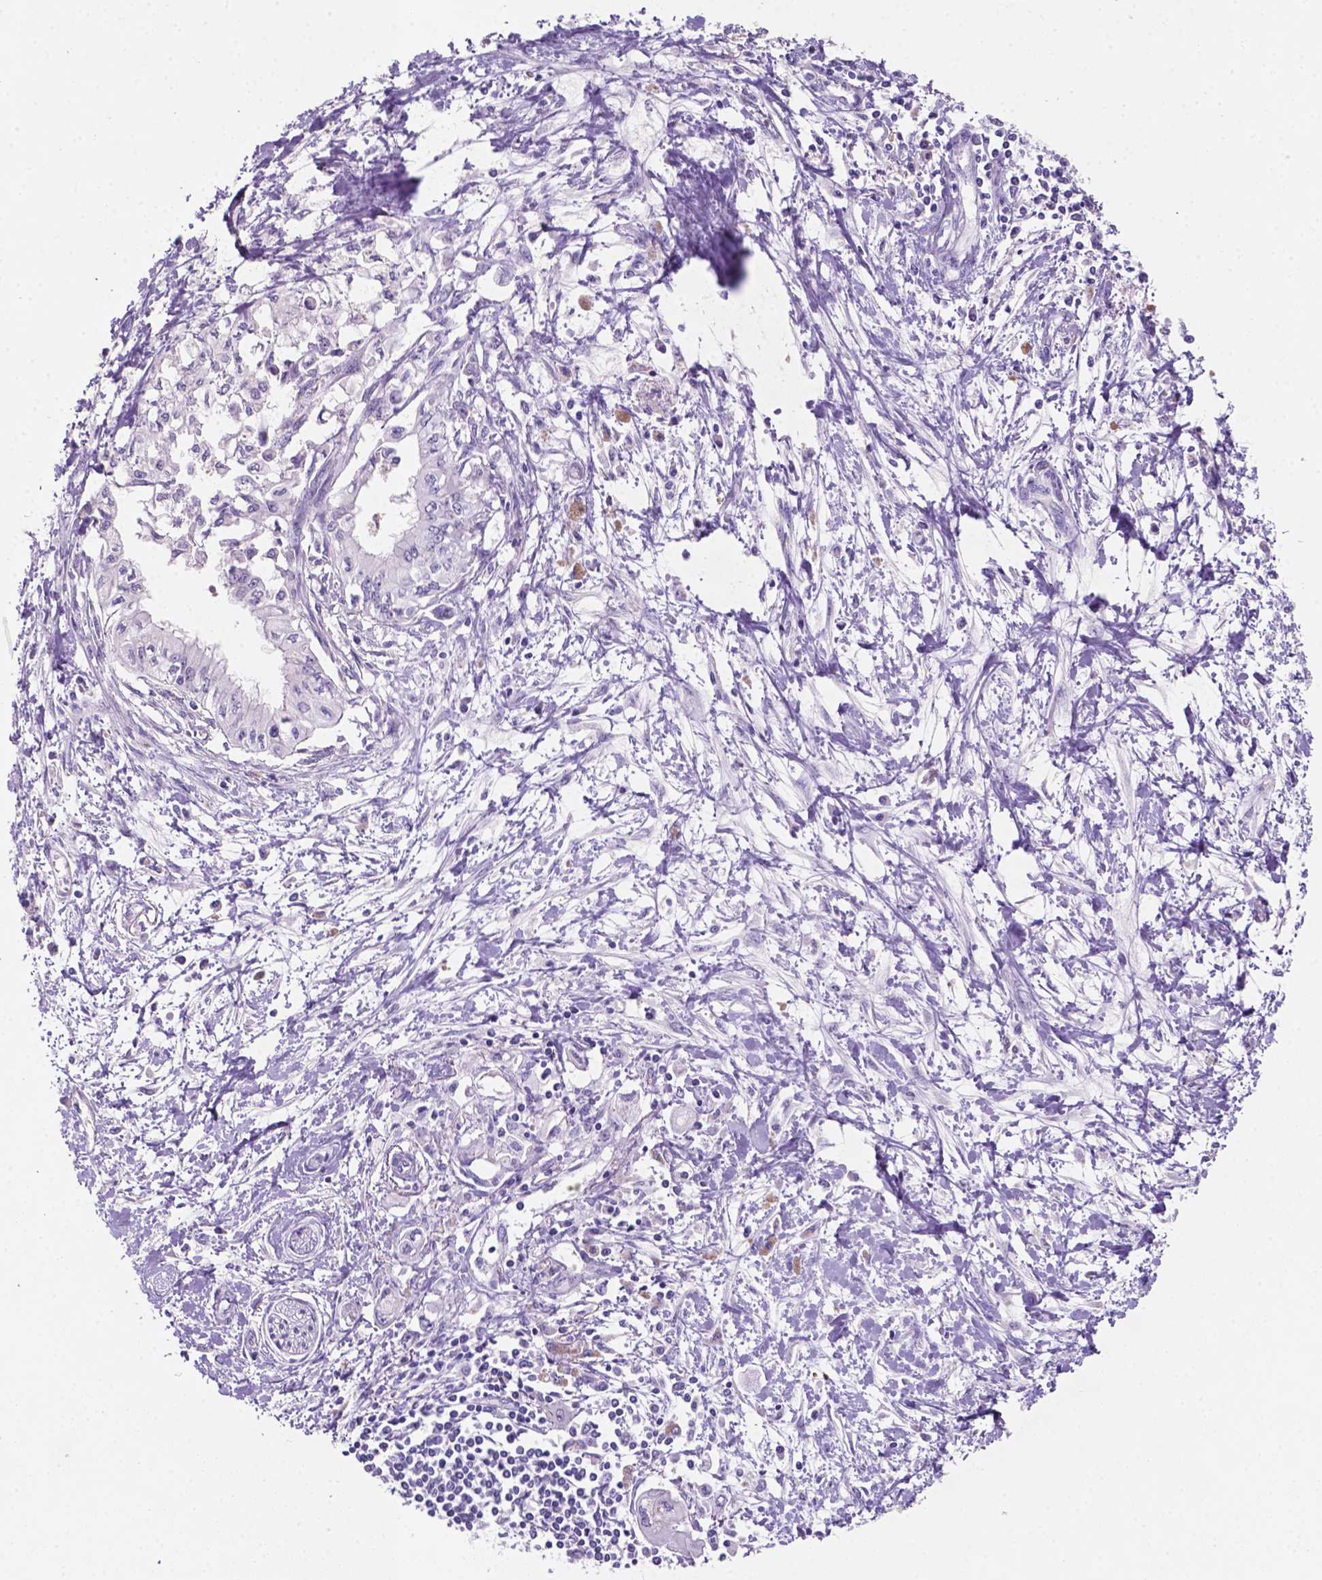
{"staining": {"intensity": "negative", "quantity": "none", "location": "none"}, "tissue": "pancreatic cancer", "cell_type": "Tumor cells", "image_type": "cancer", "snomed": [{"axis": "morphology", "description": "Adenocarcinoma, NOS"}, {"axis": "topography", "description": "Pancreas"}], "caption": "DAB (3,3'-diaminobenzidine) immunohistochemical staining of adenocarcinoma (pancreatic) displays no significant staining in tumor cells.", "gene": "EBLN2", "patient": {"sex": "female", "age": 61}}